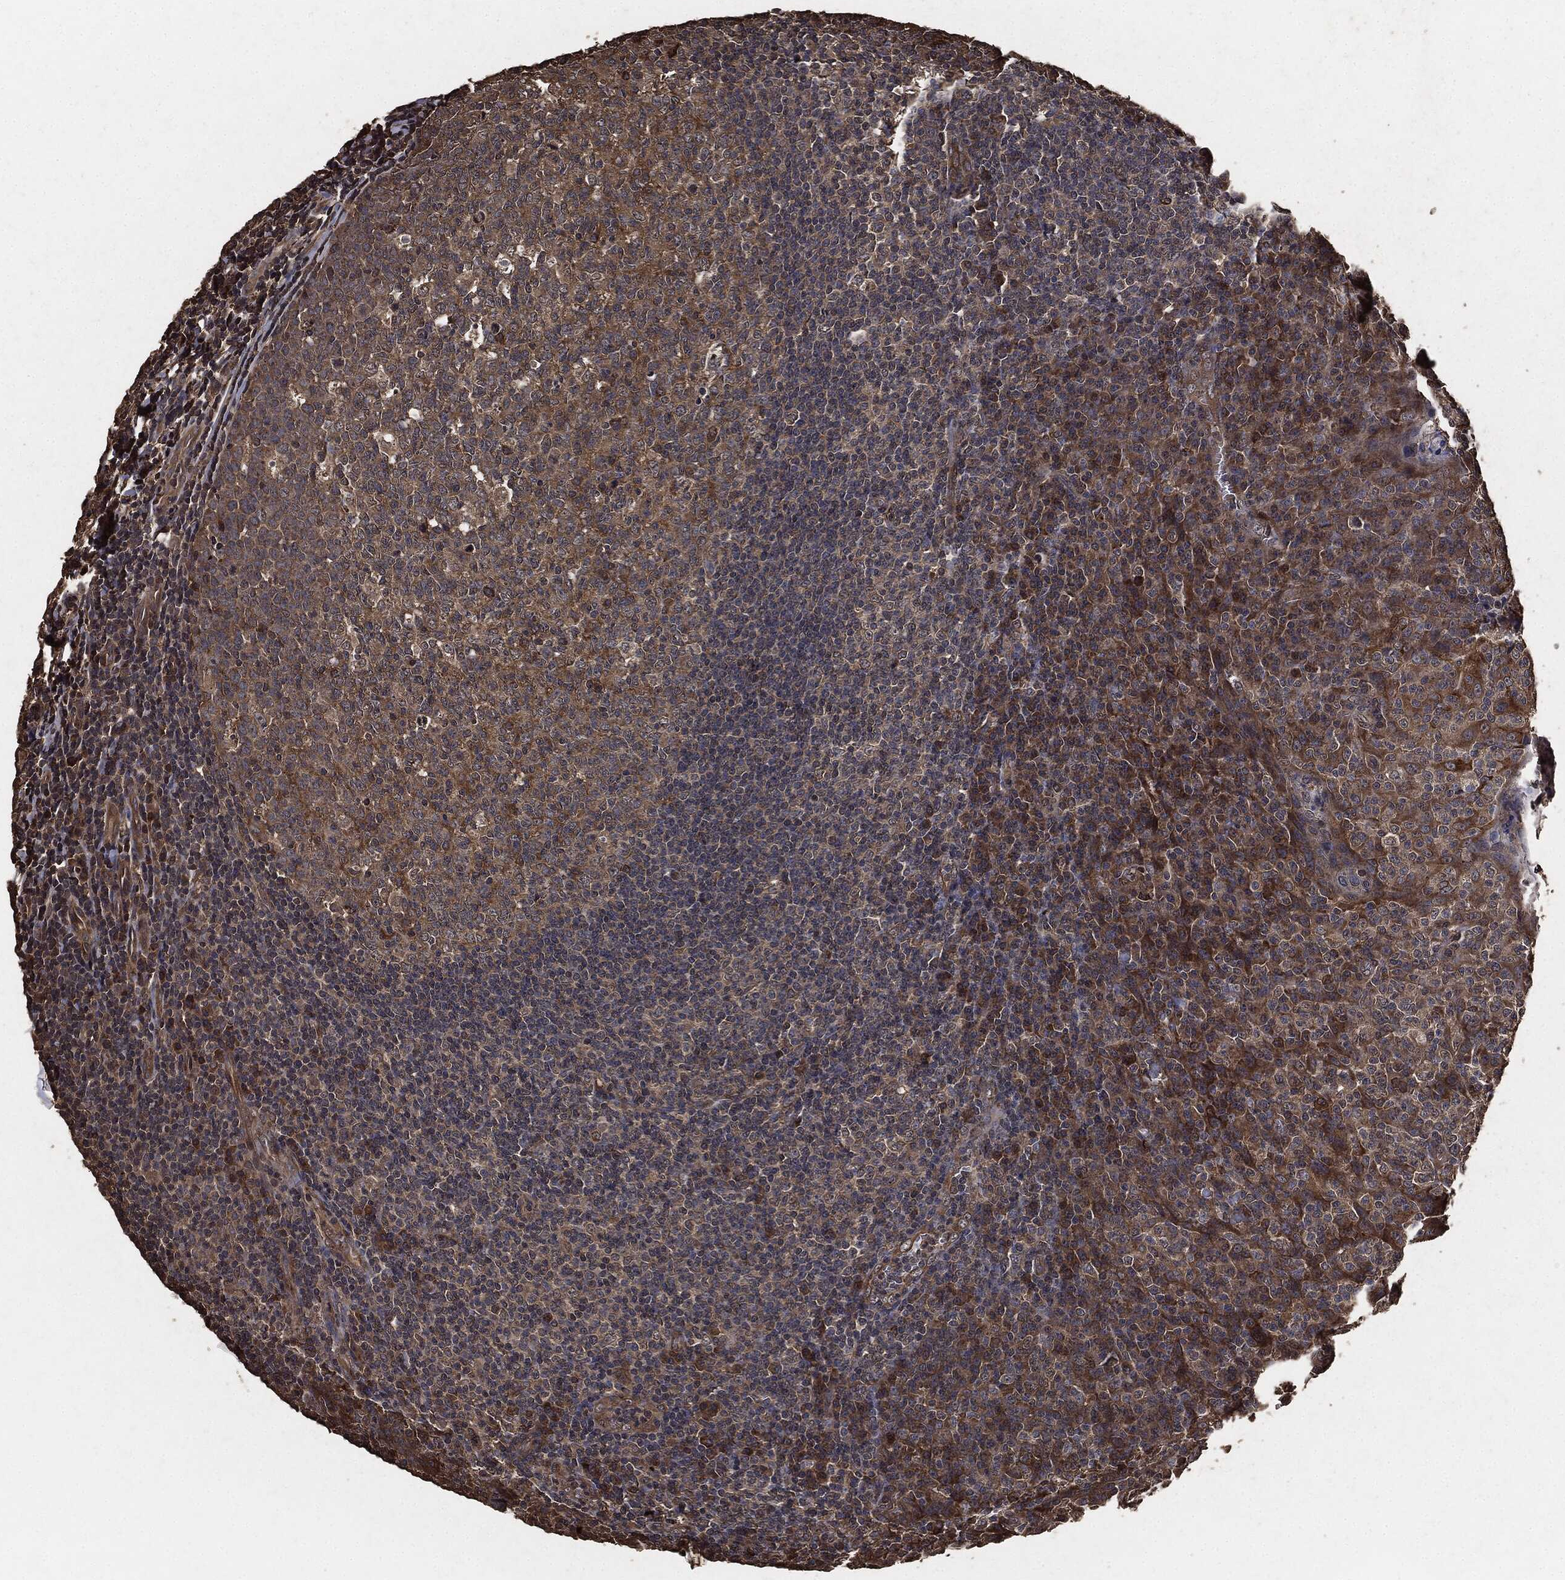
{"staining": {"intensity": "weak", "quantity": ">75%", "location": "cytoplasmic/membranous"}, "tissue": "tonsil", "cell_type": "Germinal center cells", "image_type": "normal", "snomed": [{"axis": "morphology", "description": "Normal tissue, NOS"}, {"axis": "topography", "description": "Tonsil"}], "caption": "Germinal center cells show weak cytoplasmic/membranous expression in about >75% of cells in unremarkable tonsil. (DAB = brown stain, brightfield microscopy at high magnification).", "gene": "AKT1S1", "patient": {"sex": "male", "age": 20}}